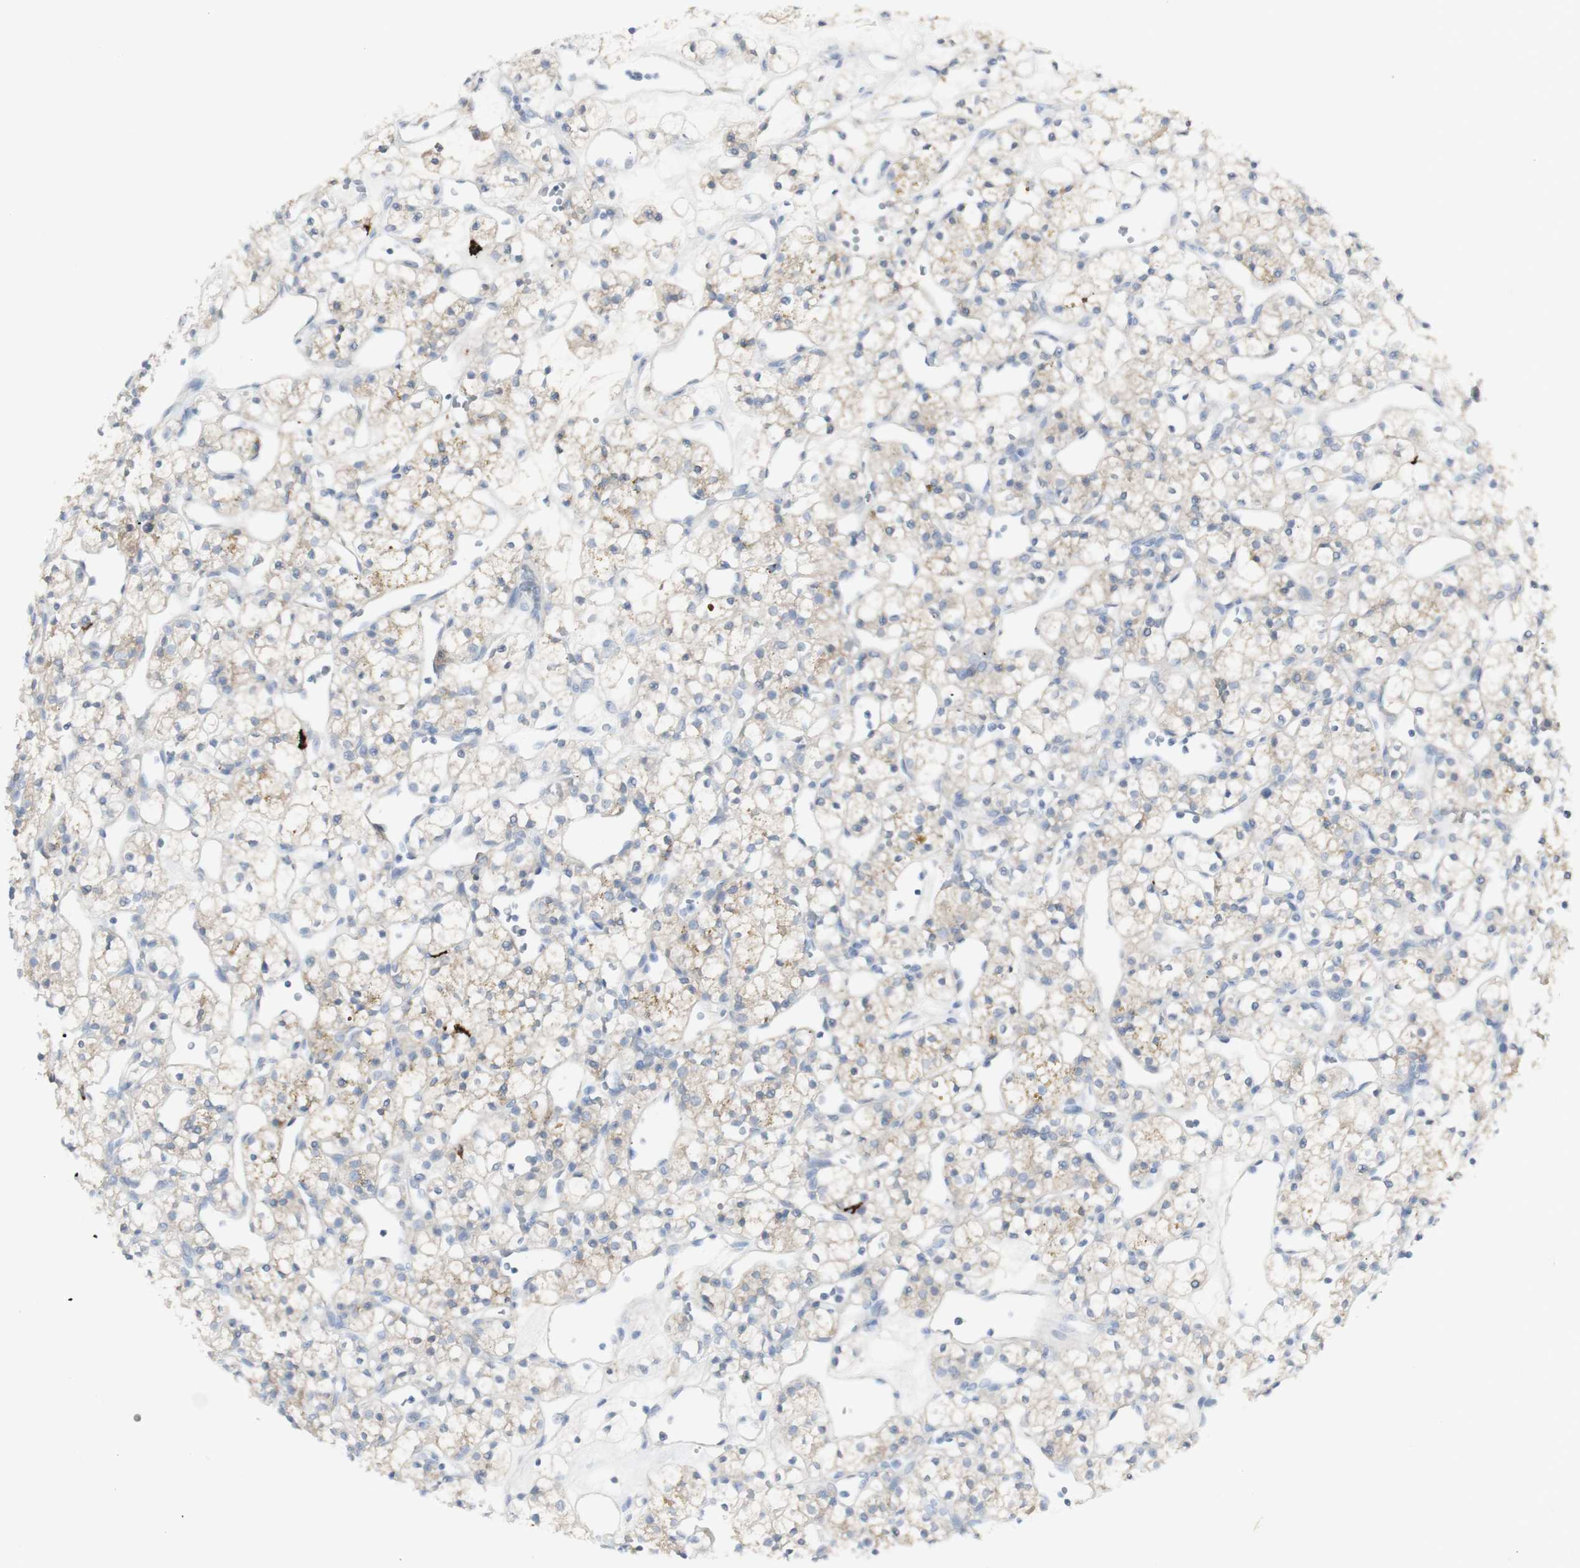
{"staining": {"intensity": "weak", "quantity": "<25%", "location": "cytoplasmic/membranous"}, "tissue": "renal cancer", "cell_type": "Tumor cells", "image_type": "cancer", "snomed": [{"axis": "morphology", "description": "Adenocarcinoma, NOS"}, {"axis": "topography", "description": "Kidney"}], "caption": "Renal cancer was stained to show a protein in brown. There is no significant expression in tumor cells.", "gene": "CD207", "patient": {"sex": "female", "age": 60}}